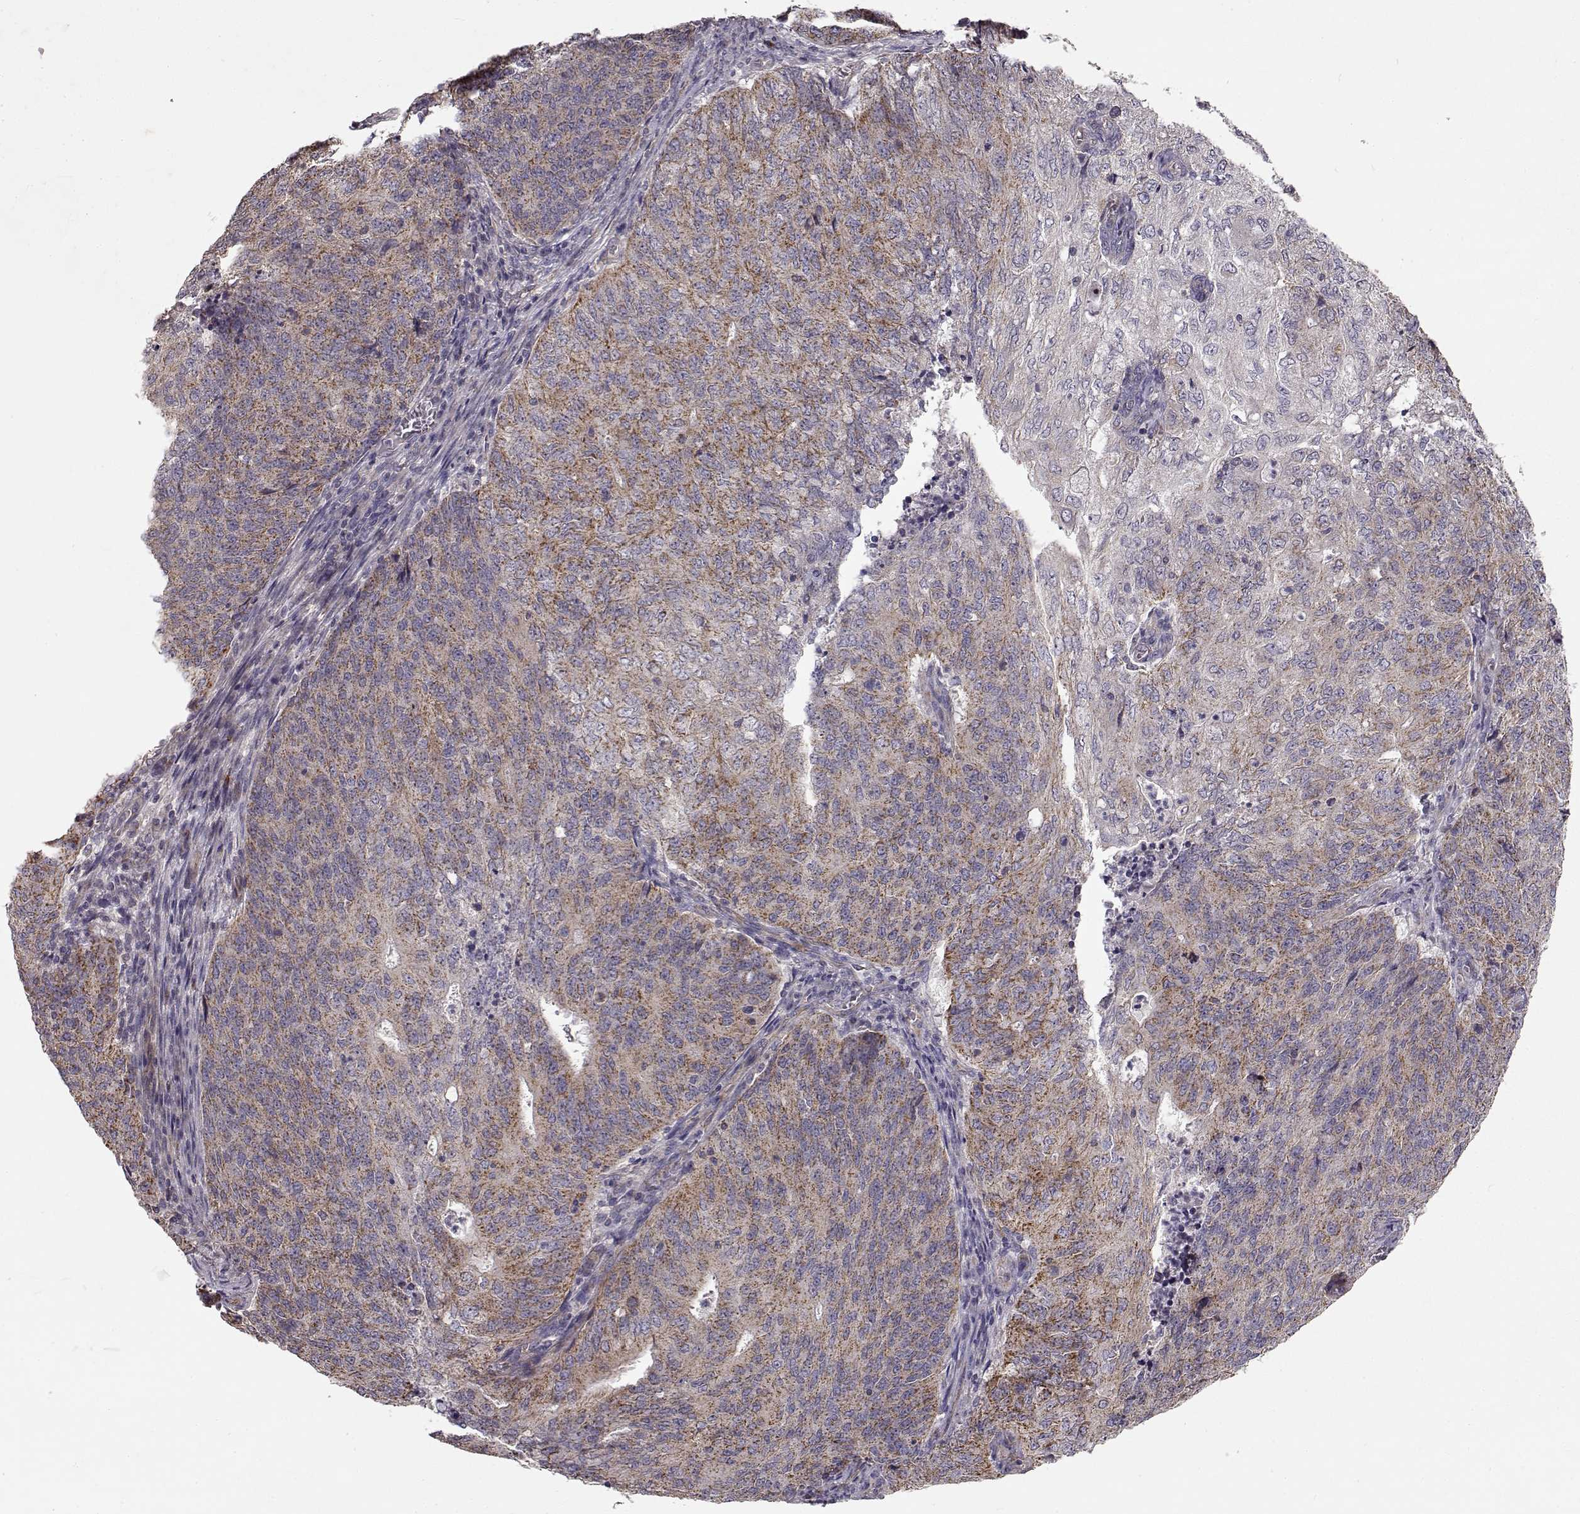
{"staining": {"intensity": "moderate", "quantity": ">75%", "location": "cytoplasmic/membranous"}, "tissue": "endometrial cancer", "cell_type": "Tumor cells", "image_type": "cancer", "snomed": [{"axis": "morphology", "description": "Adenocarcinoma, NOS"}, {"axis": "topography", "description": "Endometrium"}], "caption": "Immunohistochemistry (IHC) image of endometrial cancer (adenocarcinoma) stained for a protein (brown), which displays medium levels of moderate cytoplasmic/membranous positivity in approximately >75% of tumor cells.", "gene": "ERBB3", "patient": {"sex": "female", "age": 82}}